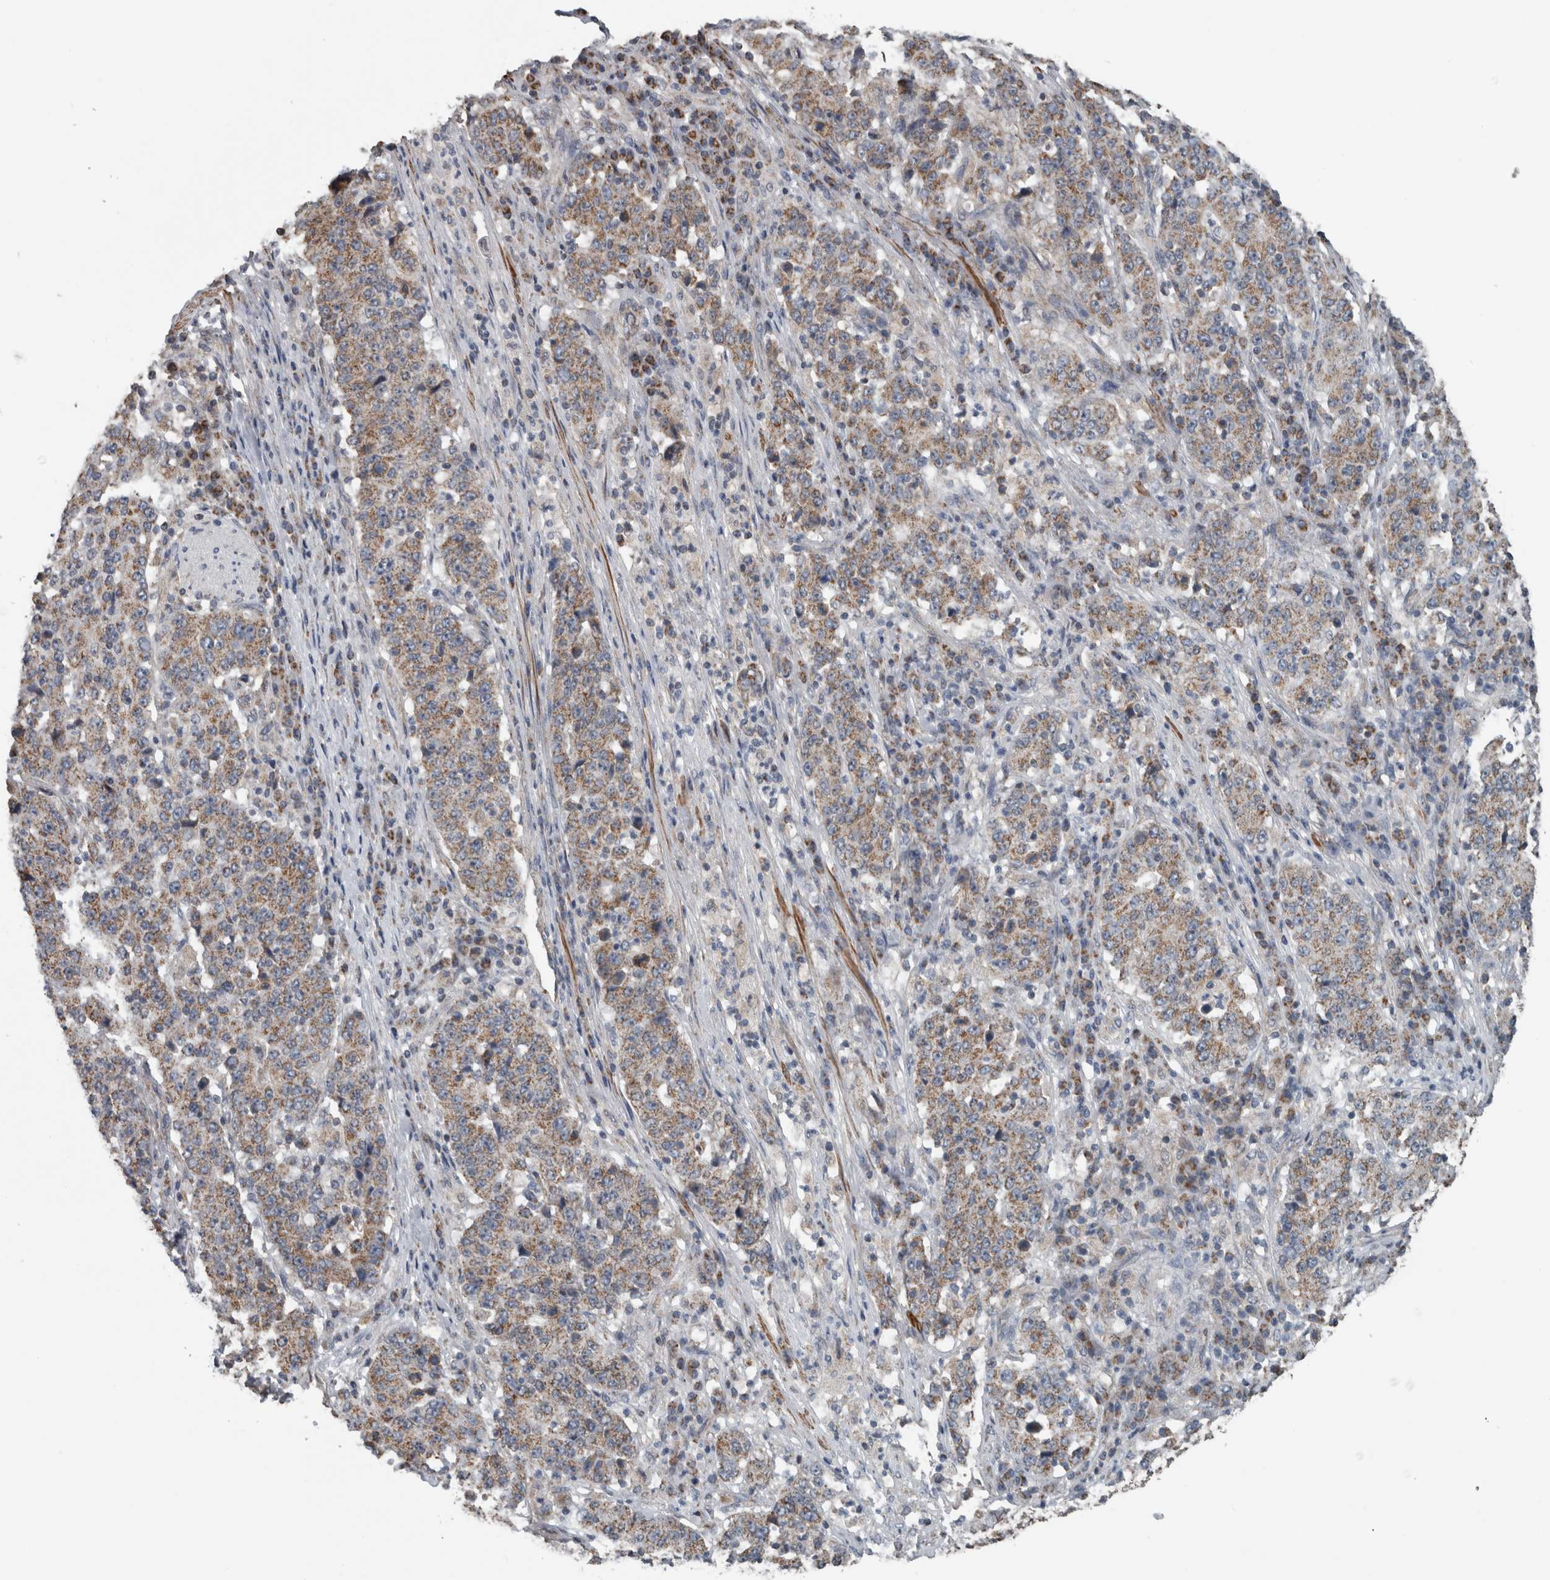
{"staining": {"intensity": "moderate", "quantity": ">75%", "location": "cytoplasmic/membranous"}, "tissue": "stomach cancer", "cell_type": "Tumor cells", "image_type": "cancer", "snomed": [{"axis": "morphology", "description": "Adenocarcinoma, NOS"}, {"axis": "topography", "description": "Stomach"}], "caption": "Brown immunohistochemical staining in stomach cancer reveals moderate cytoplasmic/membranous expression in about >75% of tumor cells.", "gene": "ARMC1", "patient": {"sex": "male", "age": 59}}